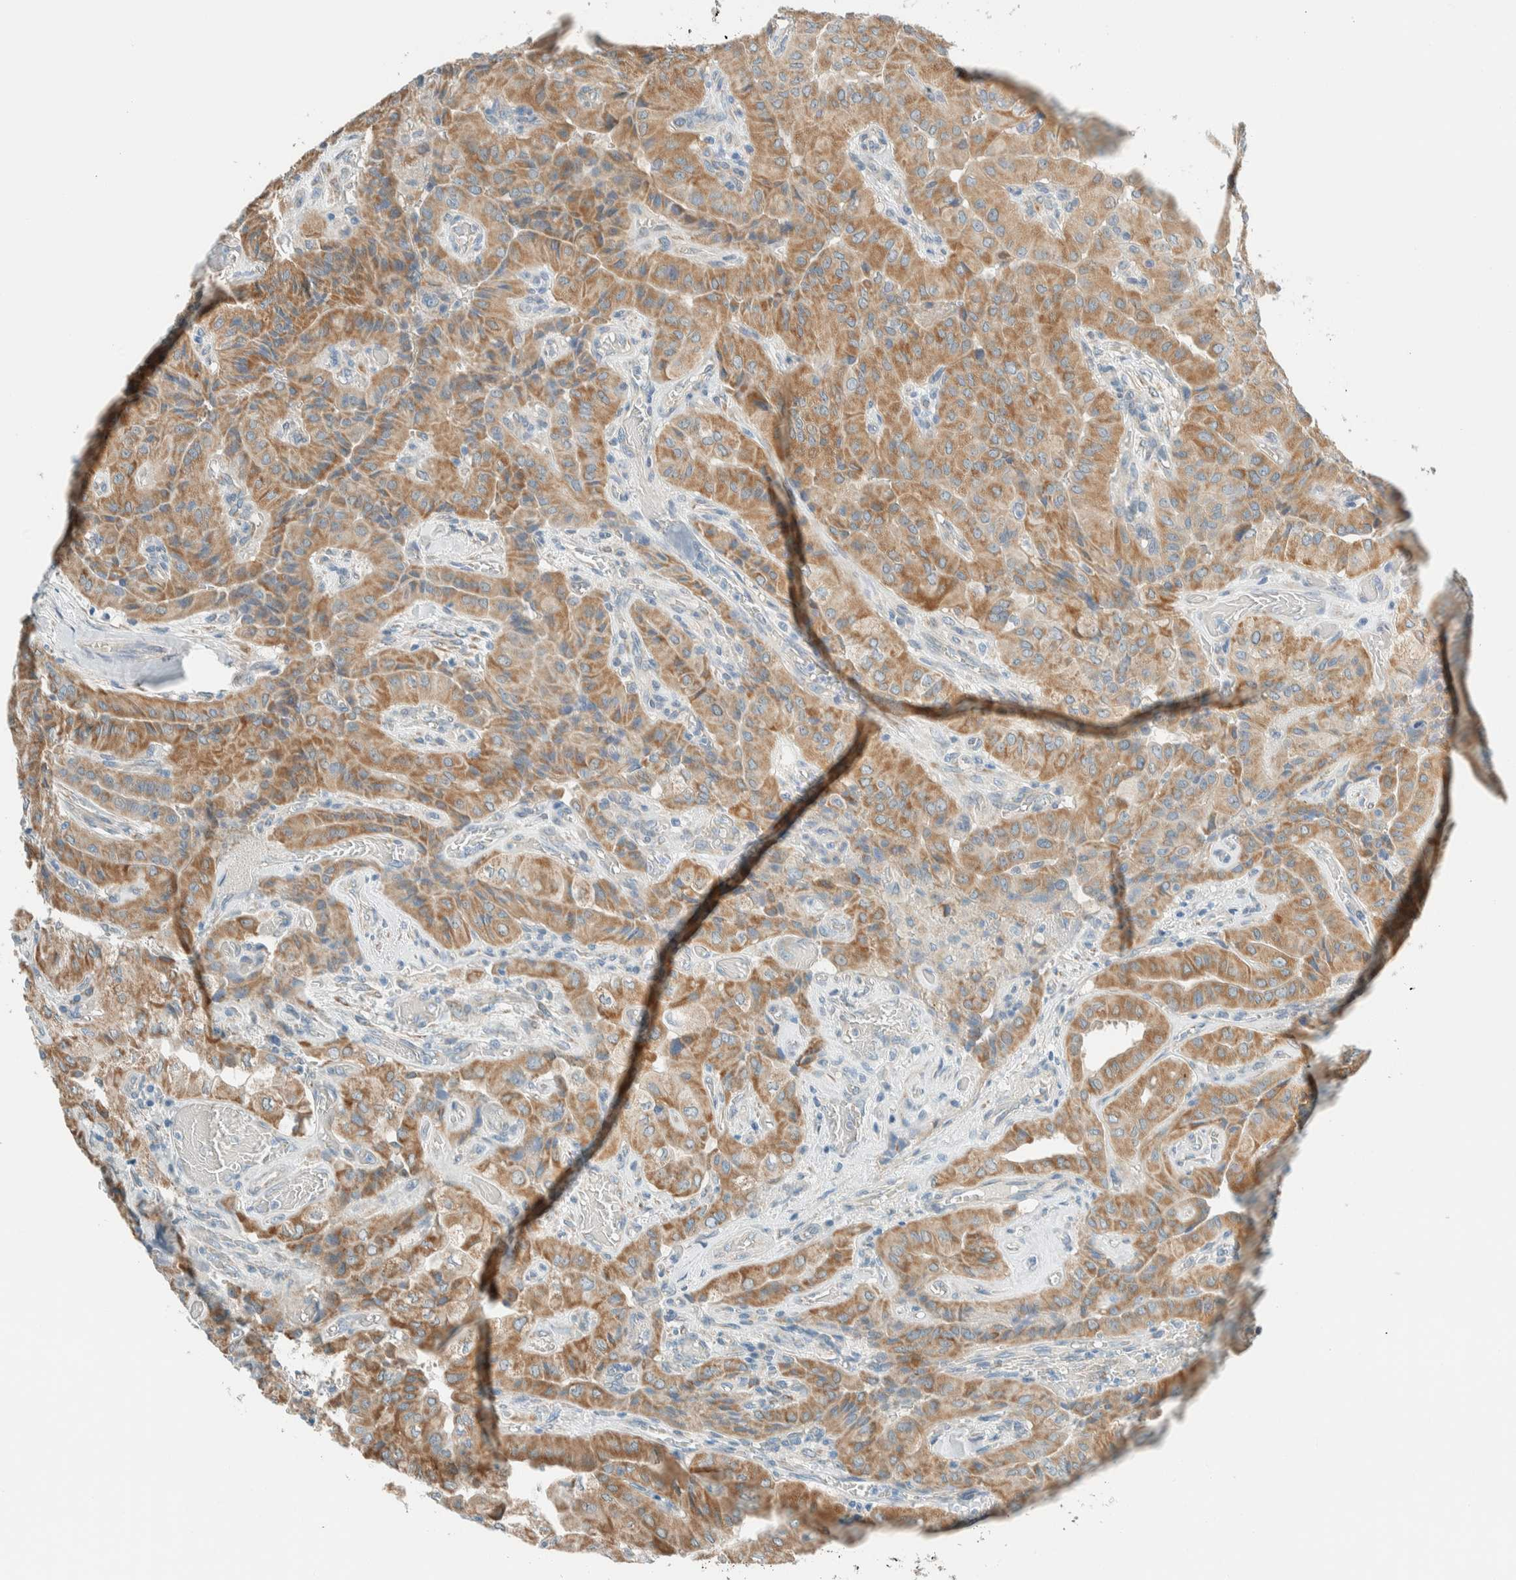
{"staining": {"intensity": "moderate", "quantity": ">75%", "location": "cytoplasmic/membranous"}, "tissue": "thyroid cancer", "cell_type": "Tumor cells", "image_type": "cancer", "snomed": [{"axis": "morphology", "description": "Papillary adenocarcinoma, NOS"}, {"axis": "topography", "description": "Thyroid gland"}], "caption": "An image of human papillary adenocarcinoma (thyroid) stained for a protein displays moderate cytoplasmic/membranous brown staining in tumor cells.", "gene": "ALDH7A1", "patient": {"sex": "female", "age": 59}}